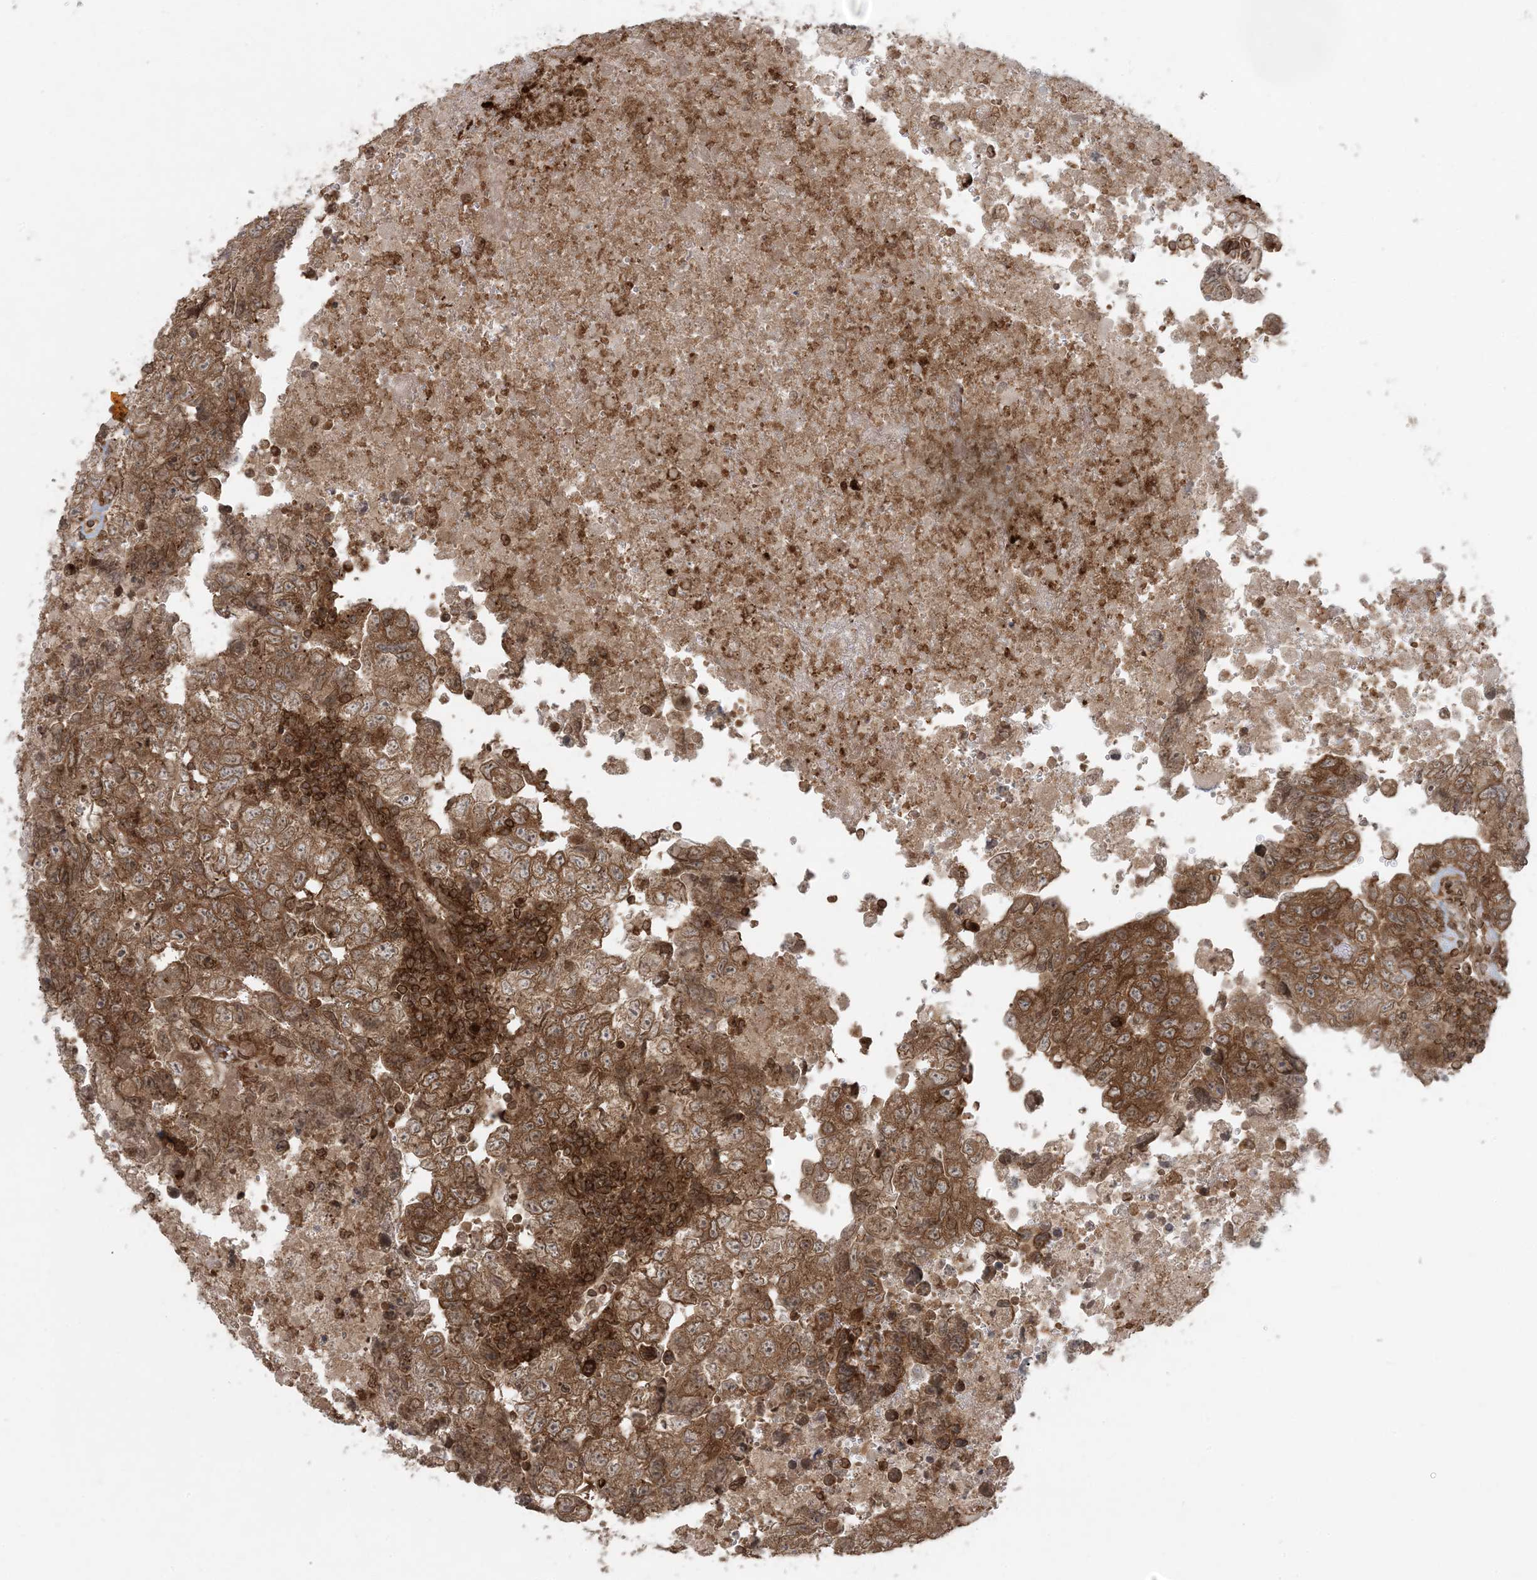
{"staining": {"intensity": "moderate", "quantity": ">75%", "location": "cytoplasmic/membranous"}, "tissue": "testis cancer", "cell_type": "Tumor cells", "image_type": "cancer", "snomed": [{"axis": "morphology", "description": "Carcinoma, Embryonal, NOS"}, {"axis": "topography", "description": "Testis"}], "caption": "Testis cancer (embryonal carcinoma) was stained to show a protein in brown. There is medium levels of moderate cytoplasmic/membranous expression in approximately >75% of tumor cells. The protein is stained brown, and the nuclei are stained in blue (DAB (3,3'-diaminobenzidine) IHC with brightfield microscopy, high magnification).", "gene": "DDX19B", "patient": {"sex": "male", "age": 37}}